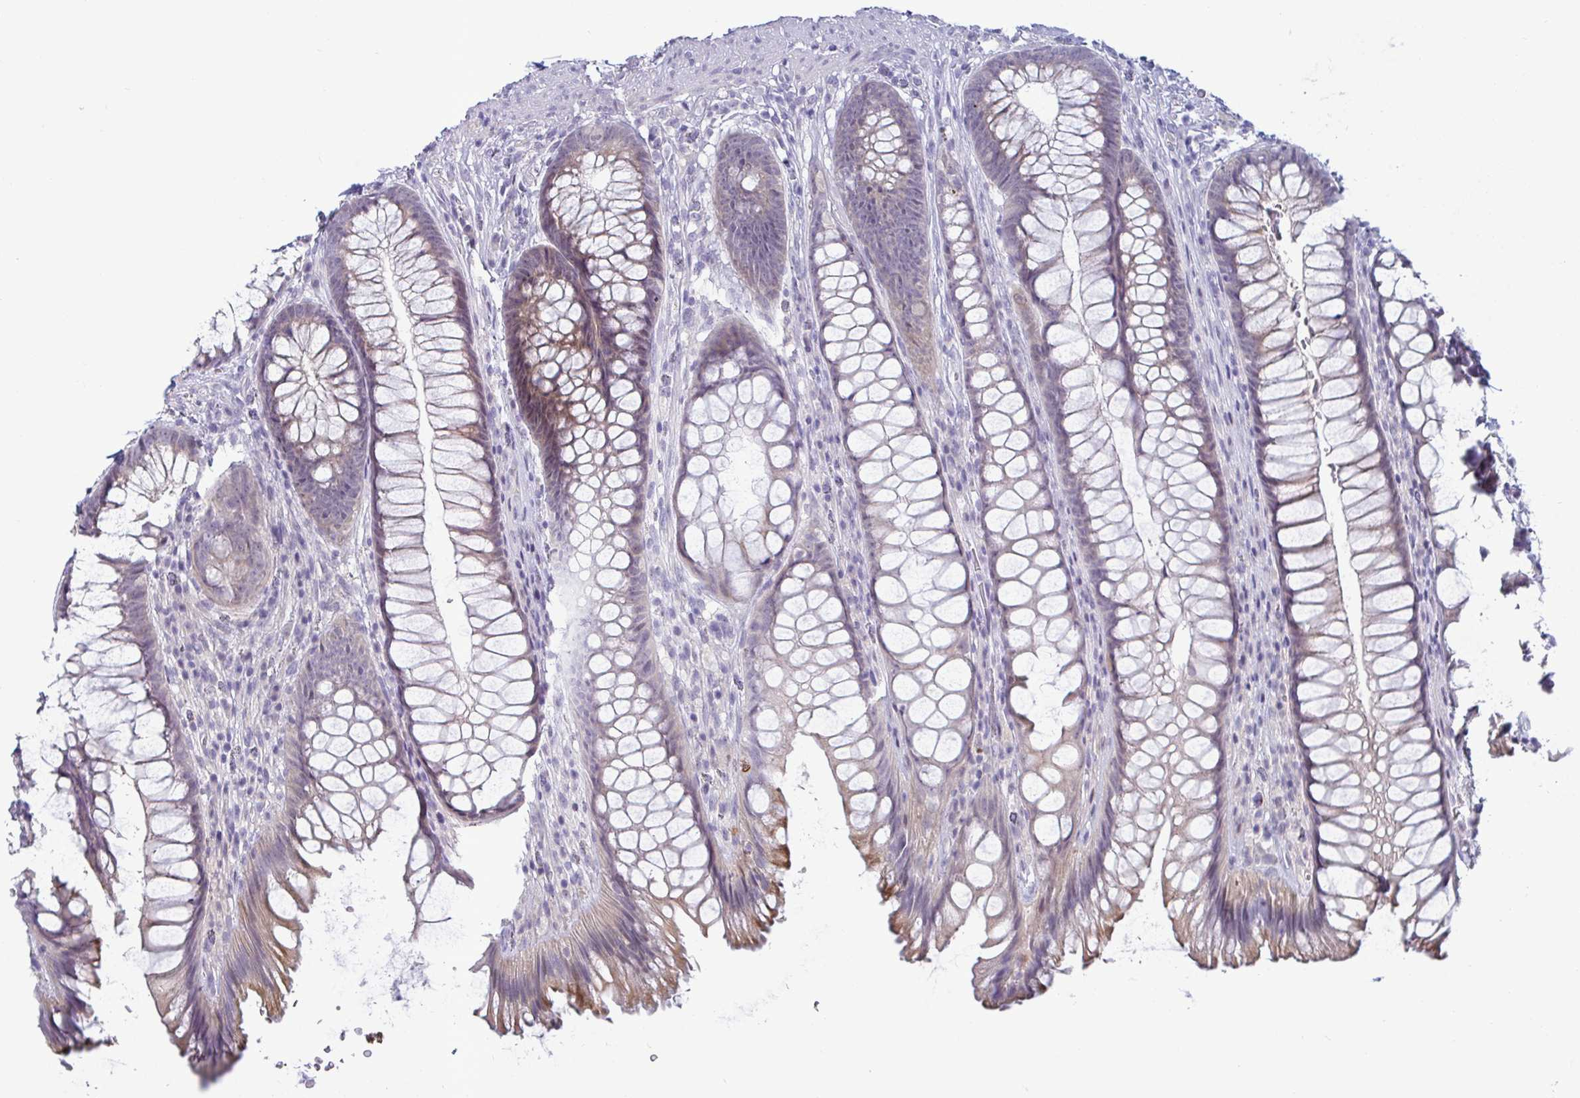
{"staining": {"intensity": "moderate", "quantity": "<25%", "location": "cytoplasmic/membranous"}, "tissue": "rectum", "cell_type": "Glandular cells", "image_type": "normal", "snomed": [{"axis": "morphology", "description": "Normal tissue, NOS"}, {"axis": "topography", "description": "Rectum"}], "caption": "Benign rectum exhibits moderate cytoplasmic/membranous staining in about <25% of glandular cells (IHC, brightfield microscopy, high magnification)..", "gene": "GSTM1", "patient": {"sex": "male", "age": 53}}